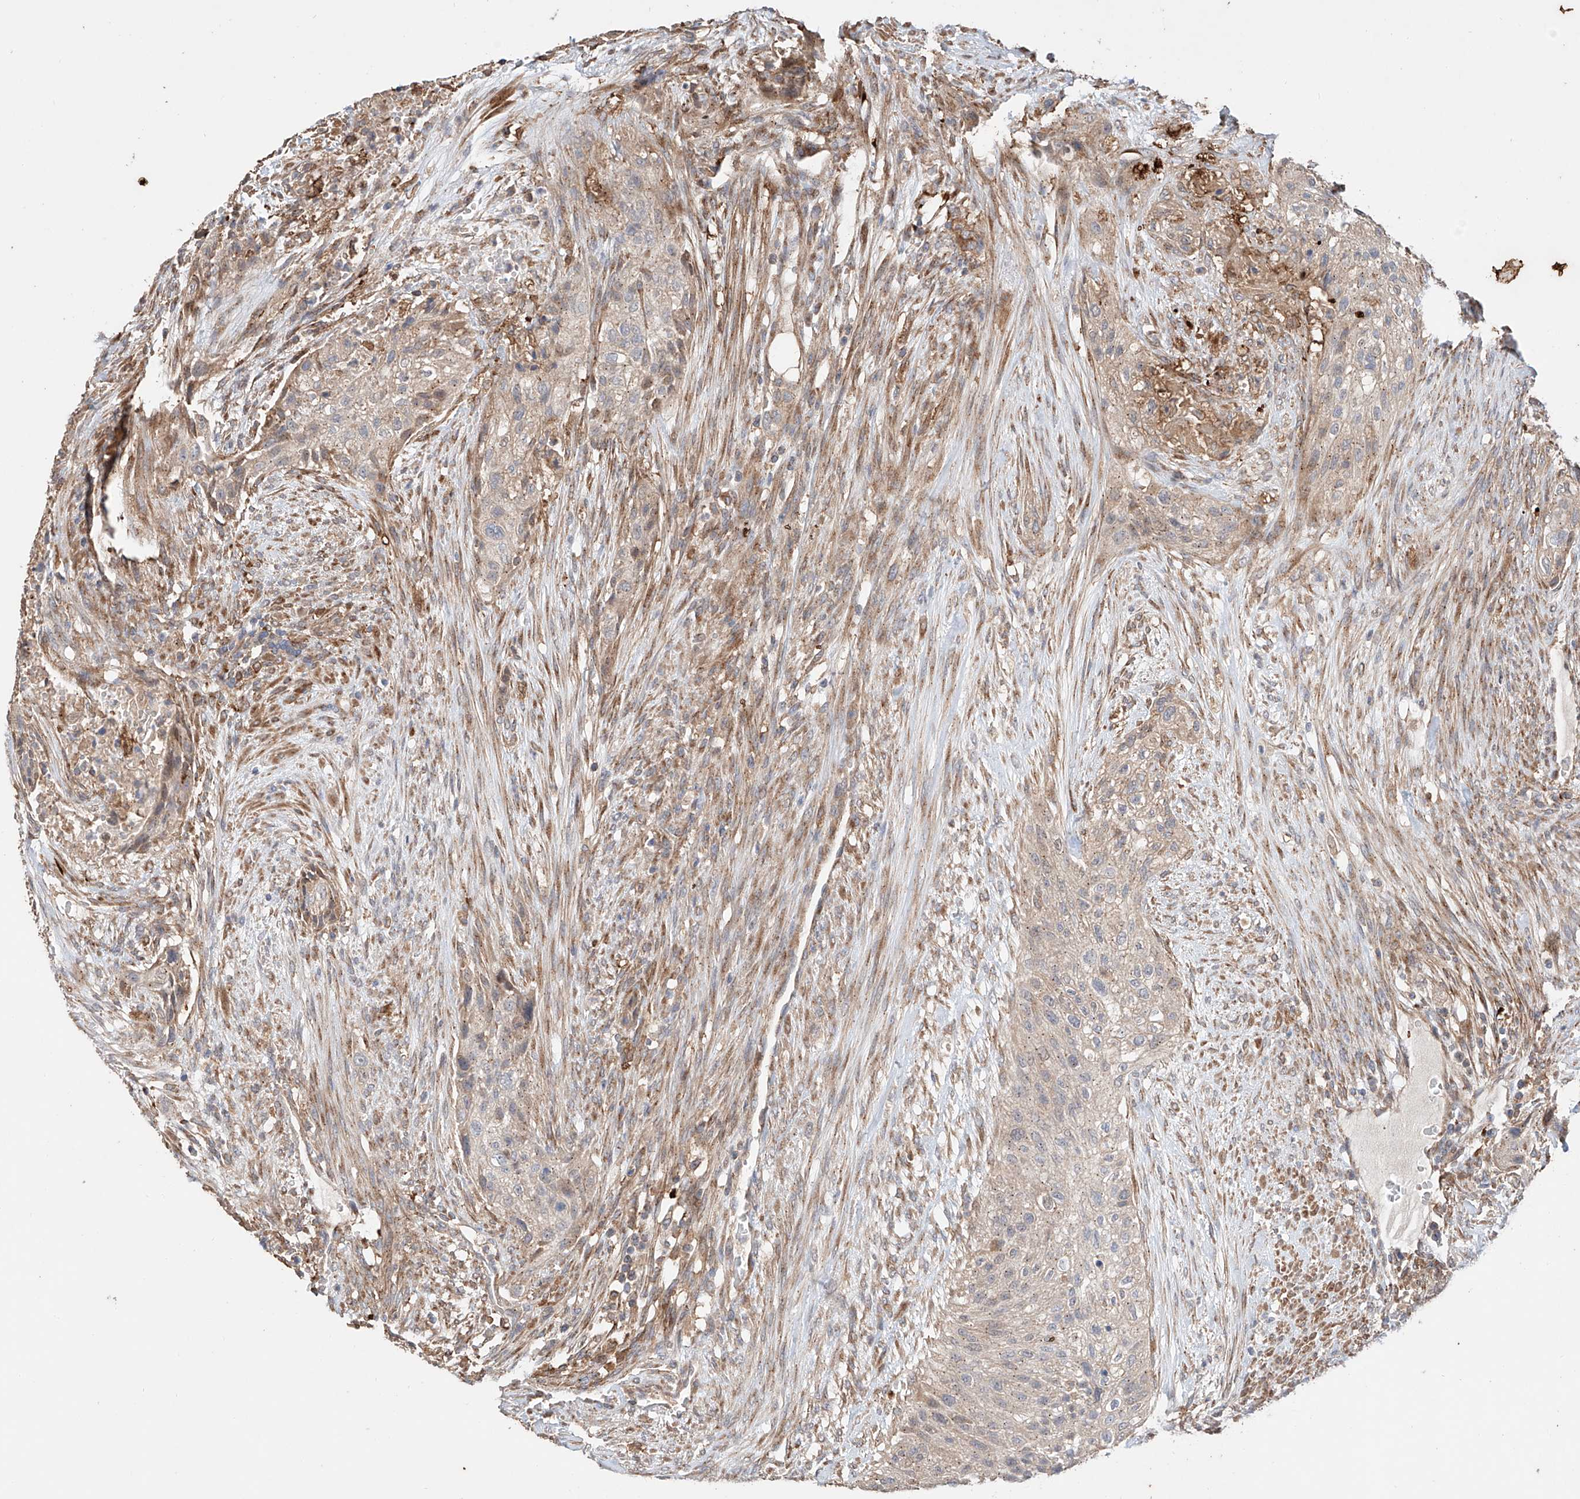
{"staining": {"intensity": "weak", "quantity": "25%-75%", "location": "cytoplasmic/membranous"}, "tissue": "urothelial cancer", "cell_type": "Tumor cells", "image_type": "cancer", "snomed": [{"axis": "morphology", "description": "Urothelial carcinoma, High grade"}, {"axis": "topography", "description": "Urinary bladder"}], "caption": "The photomicrograph shows staining of urothelial cancer, revealing weak cytoplasmic/membranous protein staining (brown color) within tumor cells.", "gene": "MOSPD1", "patient": {"sex": "male", "age": 35}}